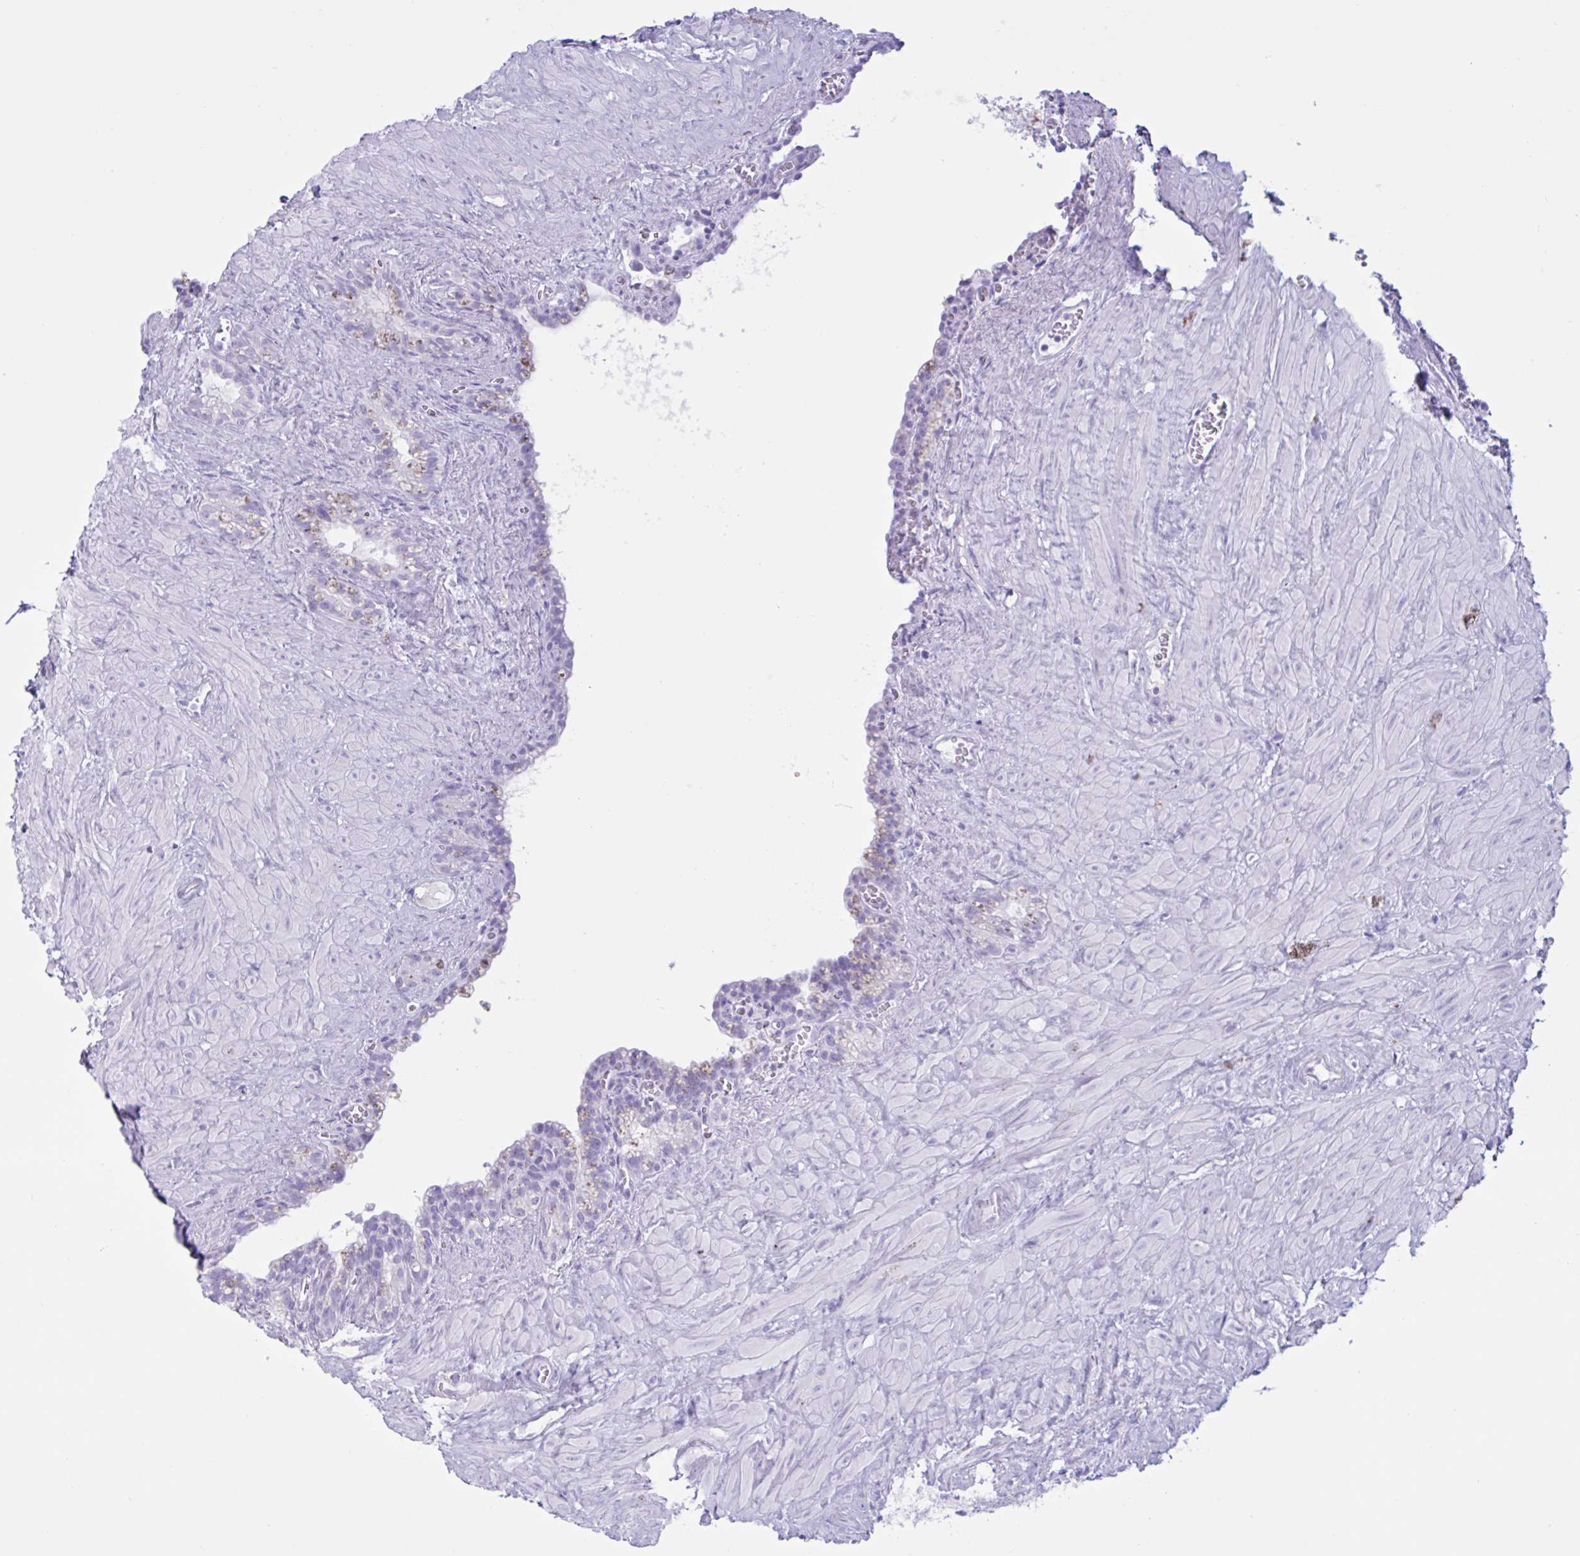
{"staining": {"intensity": "negative", "quantity": "none", "location": "none"}, "tissue": "seminal vesicle", "cell_type": "Glandular cells", "image_type": "normal", "snomed": [{"axis": "morphology", "description": "Normal tissue, NOS"}, {"axis": "topography", "description": "Seminal veicle"}], "caption": "The image displays no staining of glandular cells in benign seminal vesicle.", "gene": "MRGPRG", "patient": {"sex": "male", "age": 76}}